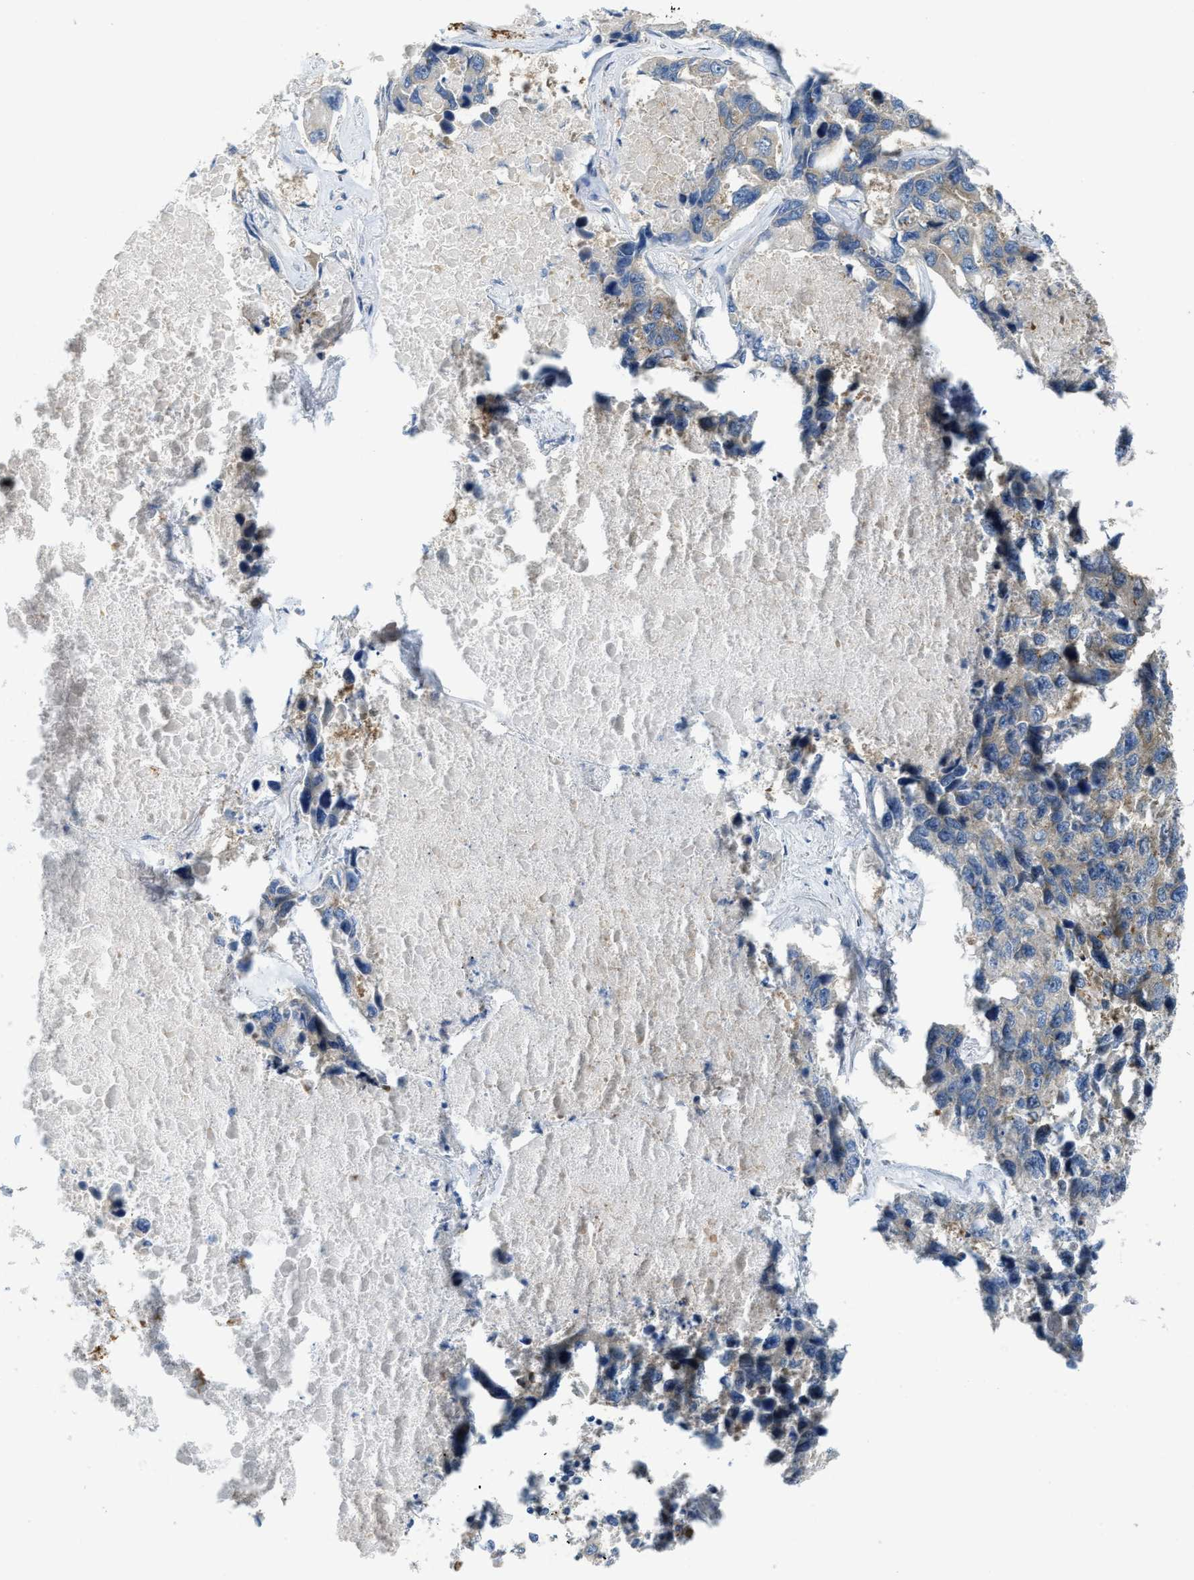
{"staining": {"intensity": "negative", "quantity": "none", "location": "none"}, "tissue": "lung cancer", "cell_type": "Tumor cells", "image_type": "cancer", "snomed": [{"axis": "morphology", "description": "Adenocarcinoma, NOS"}, {"axis": "topography", "description": "Lung"}], "caption": "The image shows no significant positivity in tumor cells of lung cancer (adenocarcinoma).", "gene": "KLHDC10", "patient": {"sex": "male", "age": 64}}